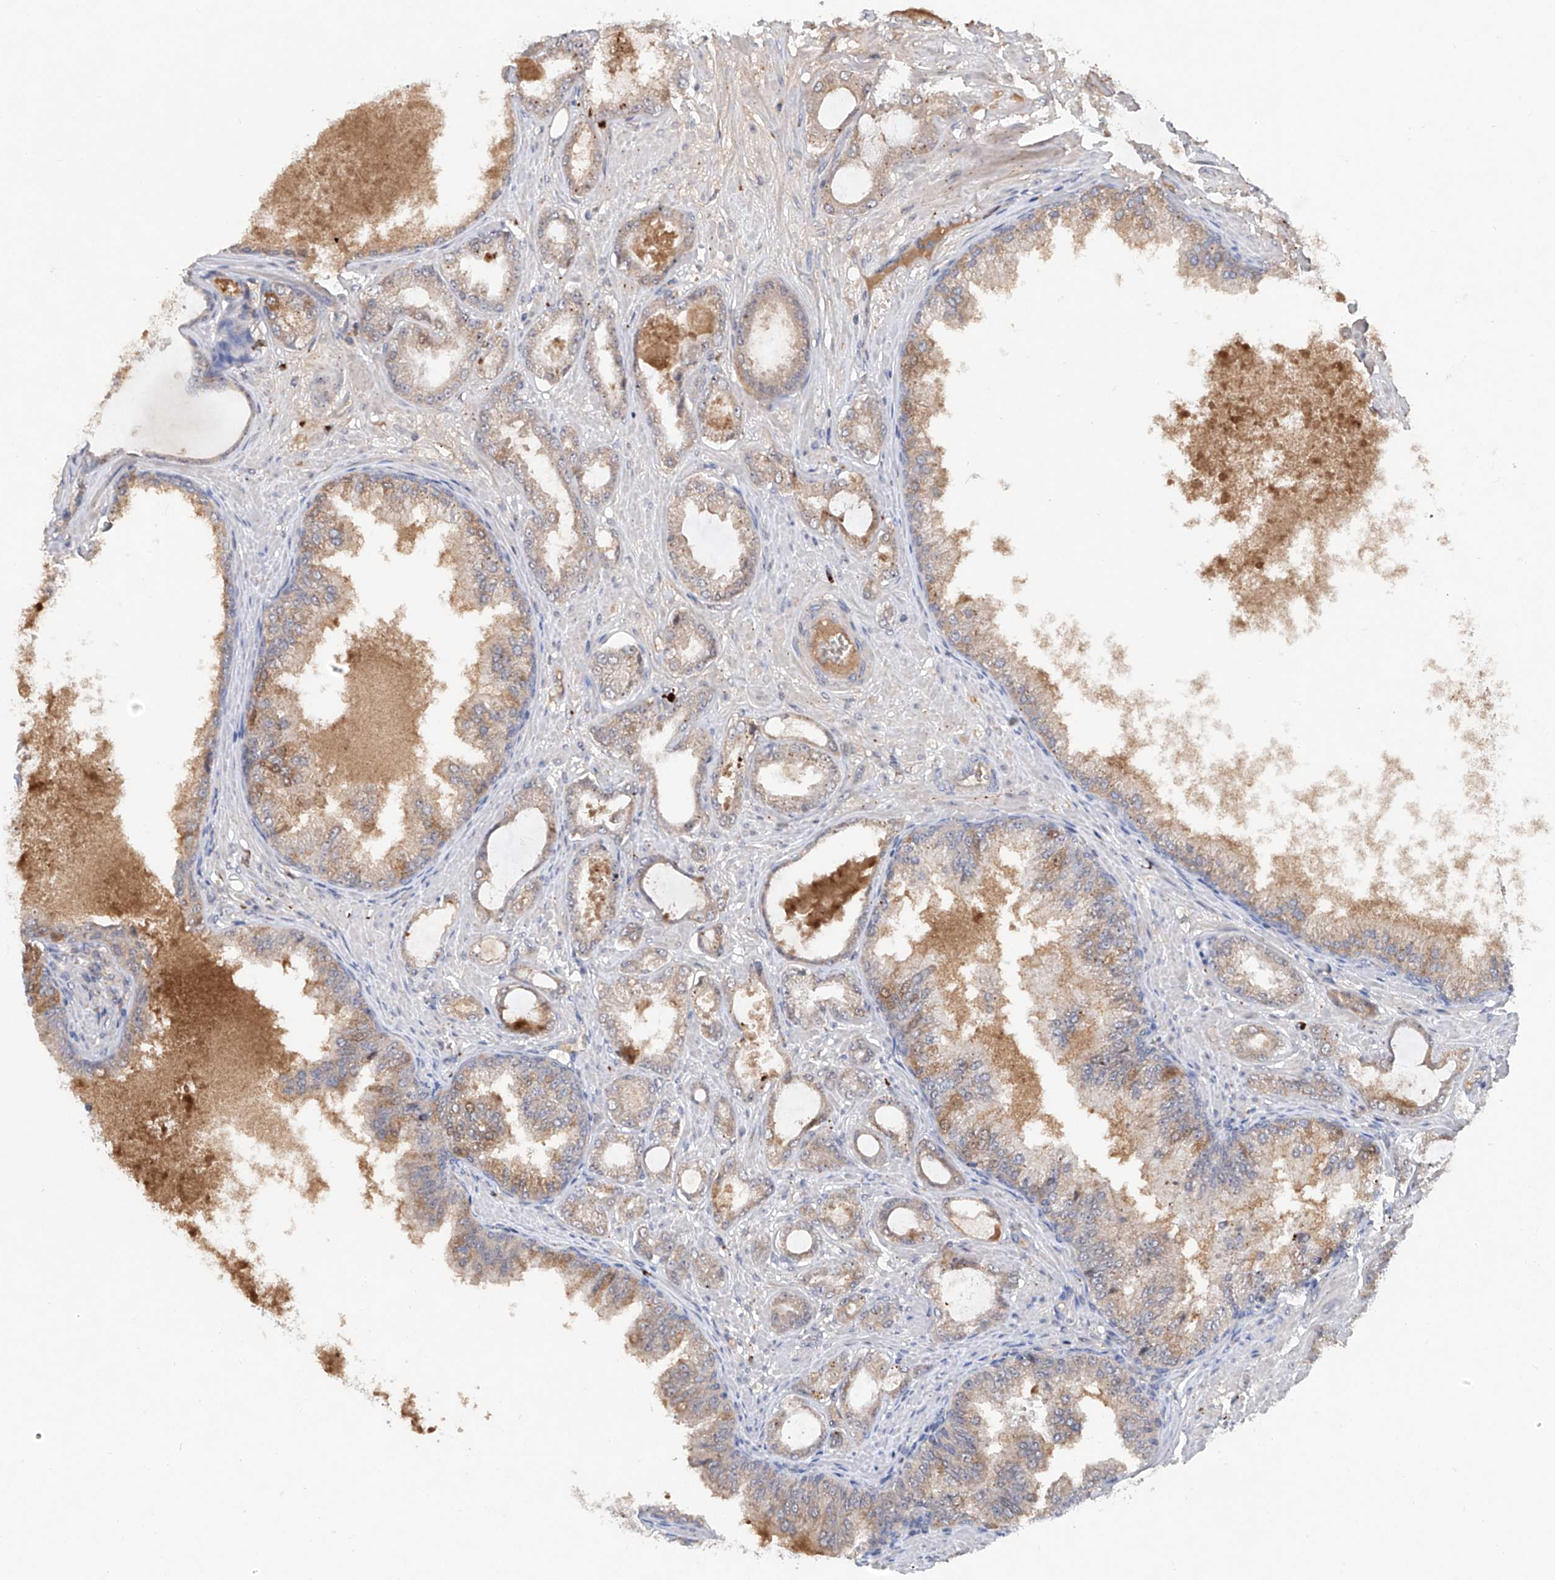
{"staining": {"intensity": "weak", "quantity": "<25%", "location": "cytoplasmic/membranous"}, "tissue": "prostate cancer", "cell_type": "Tumor cells", "image_type": "cancer", "snomed": [{"axis": "morphology", "description": "Adenocarcinoma, Low grade"}, {"axis": "topography", "description": "Prostate"}], "caption": "Tumor cells show no significant protein positivity in prostate cancer. (DAB (3,3'-diaminobenzidine) immunohistochemistry, high magnification).", "gene": "FAM135A", "patient": {"sex": "male", "age": 63}}